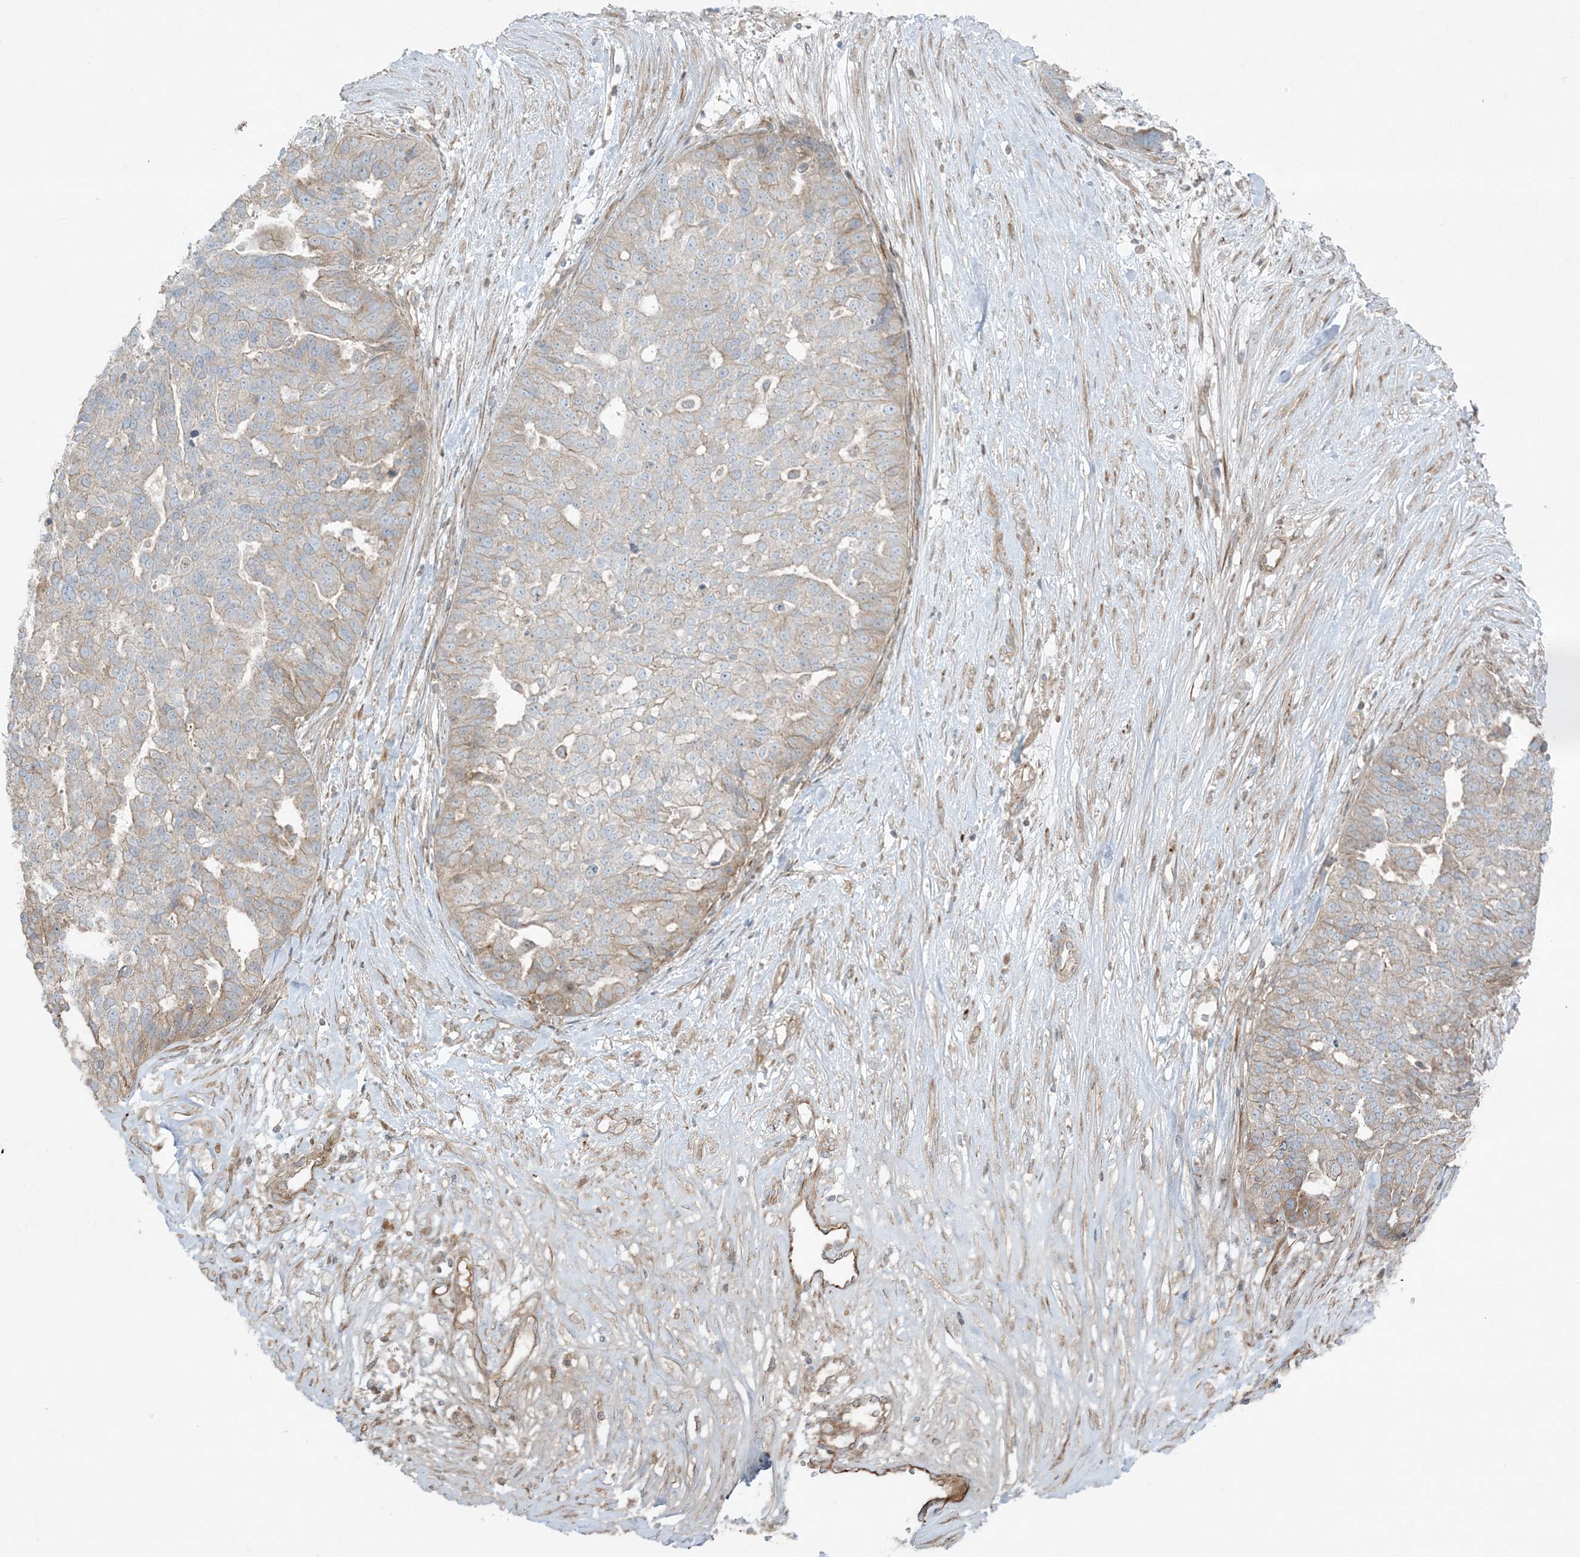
{"staining": {"intensity": "weak", "quantity": "25%-75%", "location": "cytoplasmic/membranous"}, "tissue": "ovarian cancer", "cell_type": "Tumor cells", "image_type": "cancer", "snomed": [{"axis": "morphology", "description": "Cystadenocarcinoma, serous, NOS"}, {"axis": "topography", "description": "Ovary"}], "caption": "Tumor cells show low levels of weak cytoplasmic/membranous positivity in about 25%-75% of cells in serous cystadenocarcinoma (ovarian).", "gene": "PIK3R4", "patient": {"sex": "female", "age": 59}}